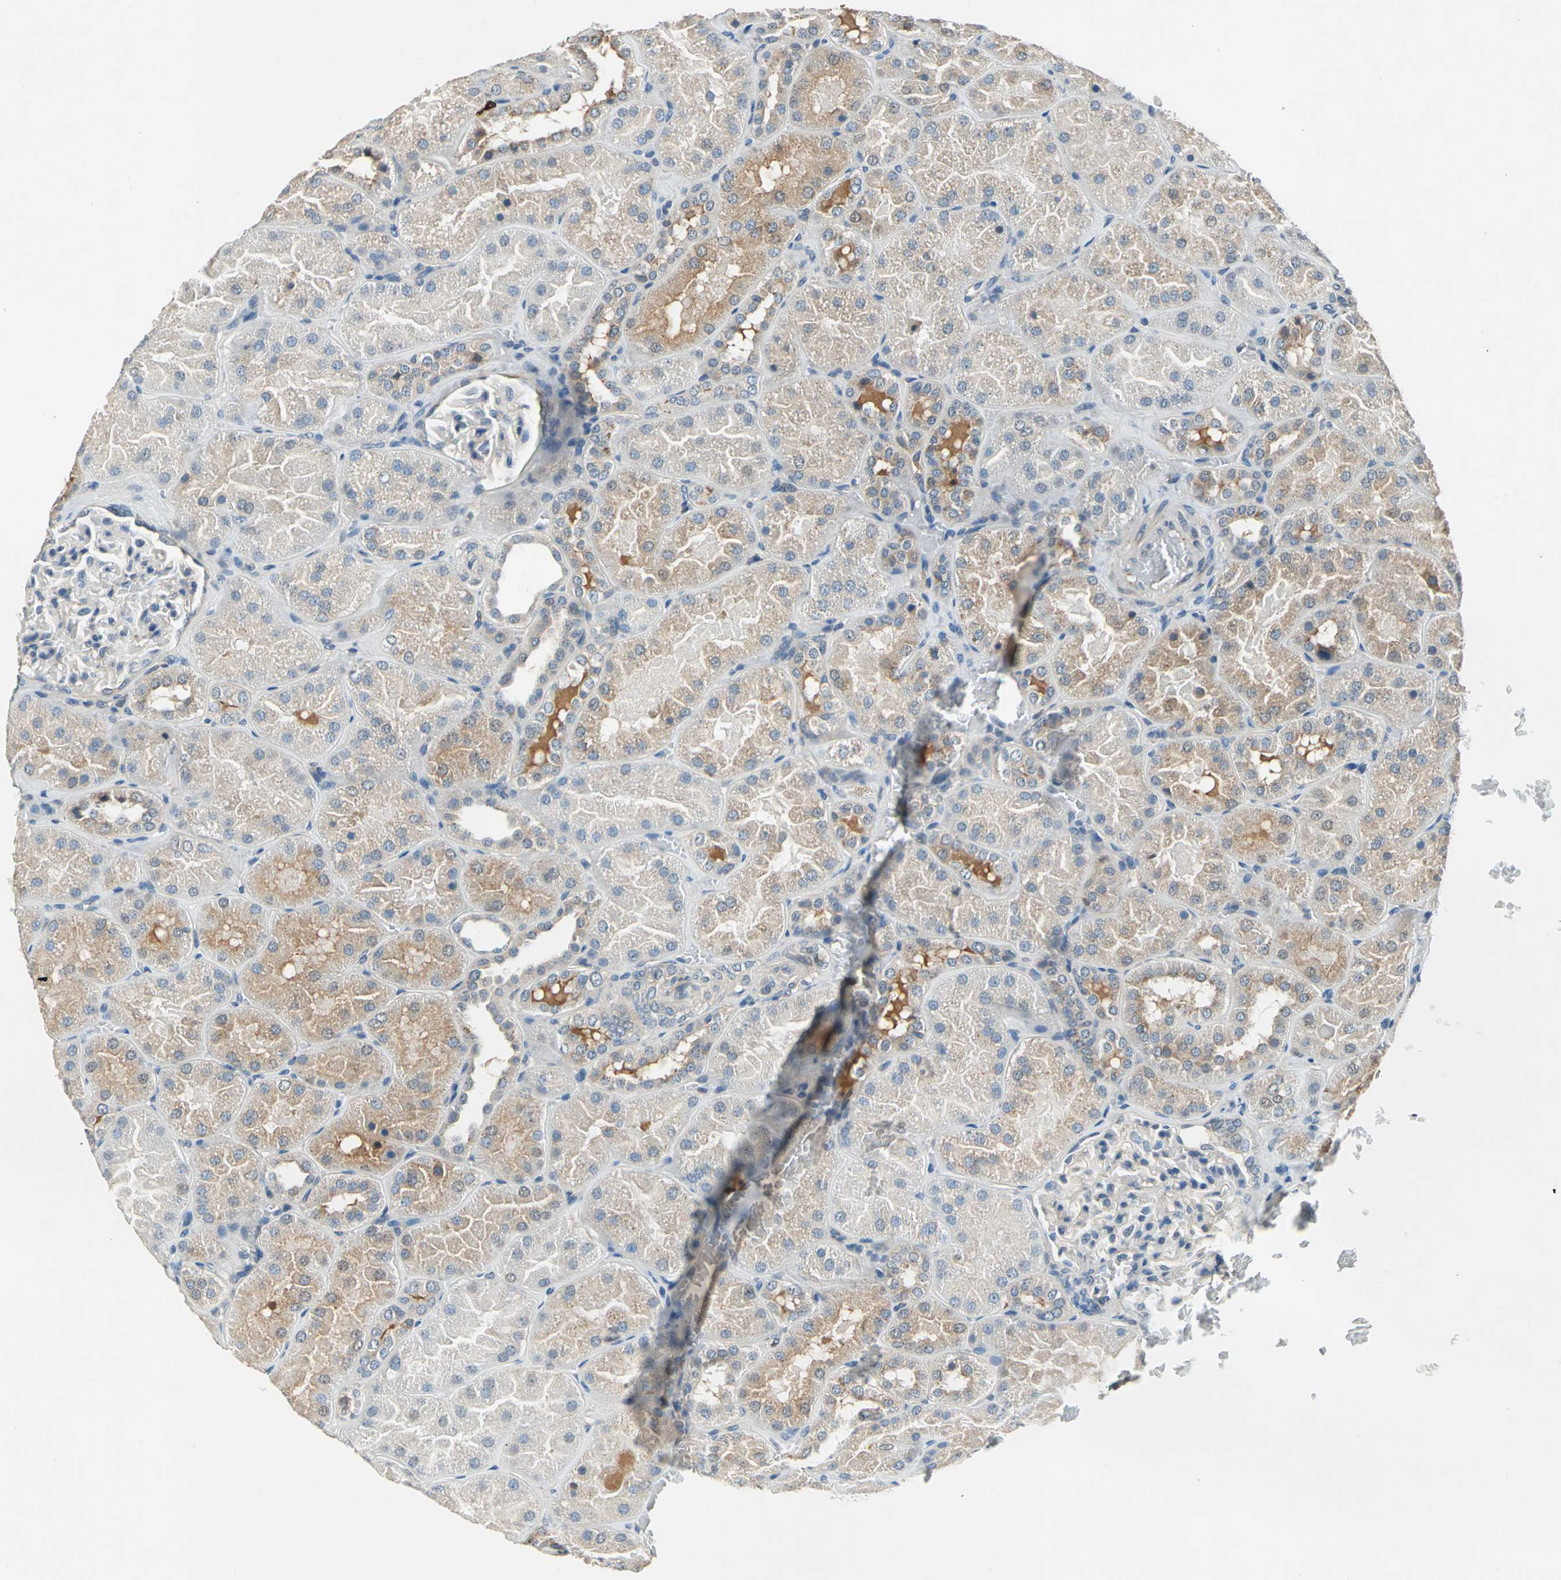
{"staining": {"intensity": "weak", "quantity": "<25%", "location": "cytoplasmic/membranous"}, "tissue": "kidney", "cell_type": "Cells in glomeruli", "image_type": "normal", "snomed": [{"axis": "morphology", "description": "Normal tissue, NOS"}, {"axis": "topography", "description": "Kidney"}], "caption": "High magnification brightfield microscopy of normal kidney stained with DAB (brown) and counterstained with hematoxylin (blue): cells in glomeruli show no significant staining. Brightfield microscopy of IHC stained with DAB (brown) and hematoxylin (blue), captured at high magnification.", "gene": "SLC19A2", "patient": {"sex": "male", "age": 28}}